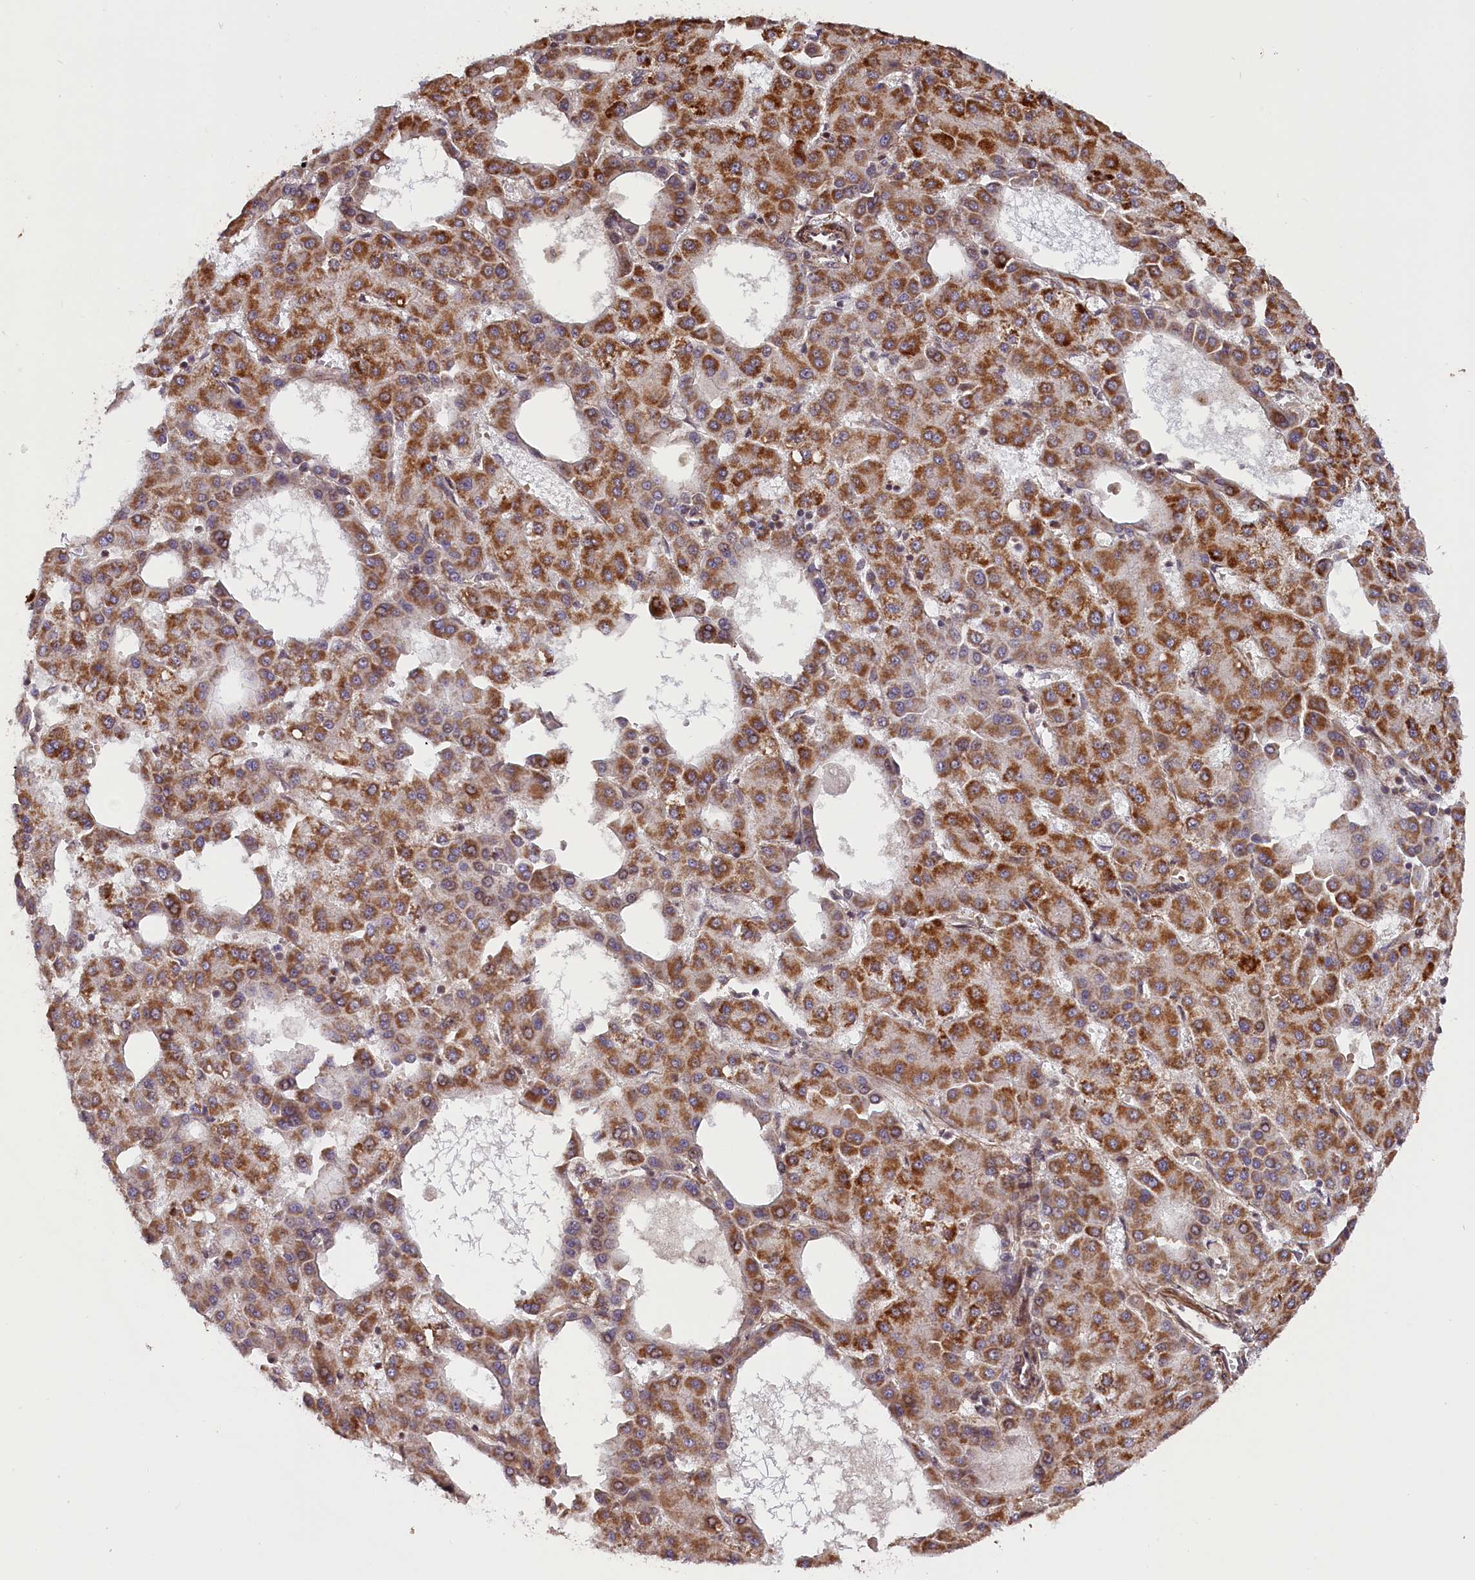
{"staining": {"intensity": "moderate", "quantity": ">75%", "location": "cytoplasmic/membranous"}, "tissue": "liver cancer", "cell_type": "Tumor cells", "image_type": "cancer", "snomed": [{"axis": "morphology", "description": "Carcinoma, Hepatocellular, NOS"}, {"axis": "topography", "description": "Liver"}], "caption": "Immunohistochemistry (IHC) (DAB) staining of human liver cancer (hepatocellular carcinoma) reveals moderate cytoplasmic/membranous protein positivity in about >75% of tumor cells. (DAB IHC with brightfield microscopy, high magnification).", "gene": "ZNF480", "patient": {"sex": "male", "age": 47}}